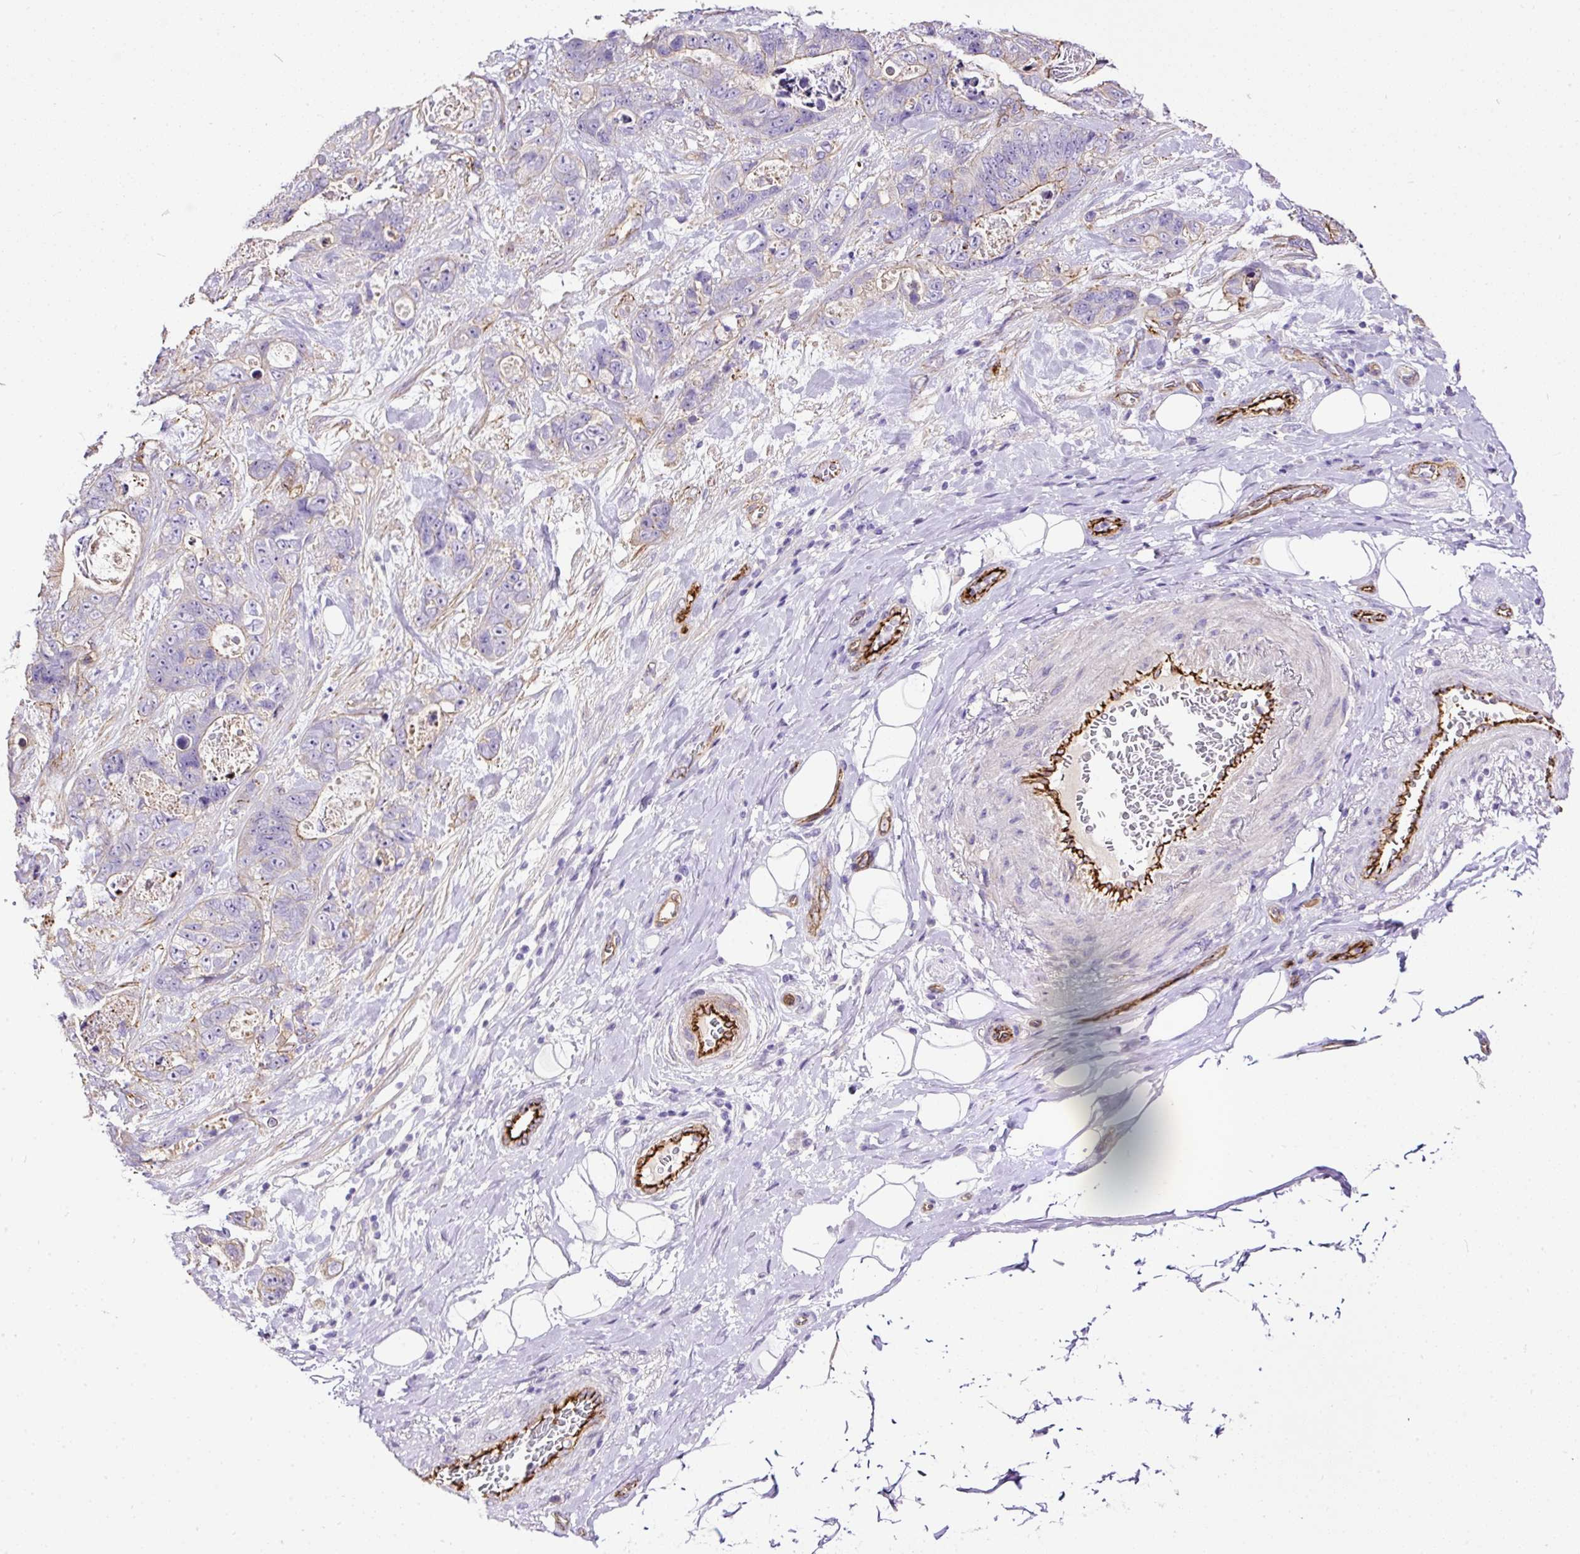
{"staining": {"intensity": "weak", "quantity": "<25%", "location": "cytoplasmic/membranous"}, "tissue": "stomach cancer", "cell_type": "Tumor cells", "image_type": "cancer", "snomed": [{"axis": "morphology", "description": "Normal tissue, NOS"}, {"axis": "morphology", "description": "Adenocarcinoma, NOS"}, {"axis": "topography", "description": "Stomach"}], "caption": "The photomicrograph reveals no staining of tumor cells in stomach adenocarcinoma. (Immunohistochemistry (ihc), brightfield microscopy, high magnification).", "gene": "MAGEB16", "patient": {"sex": "female", "age": 89}}